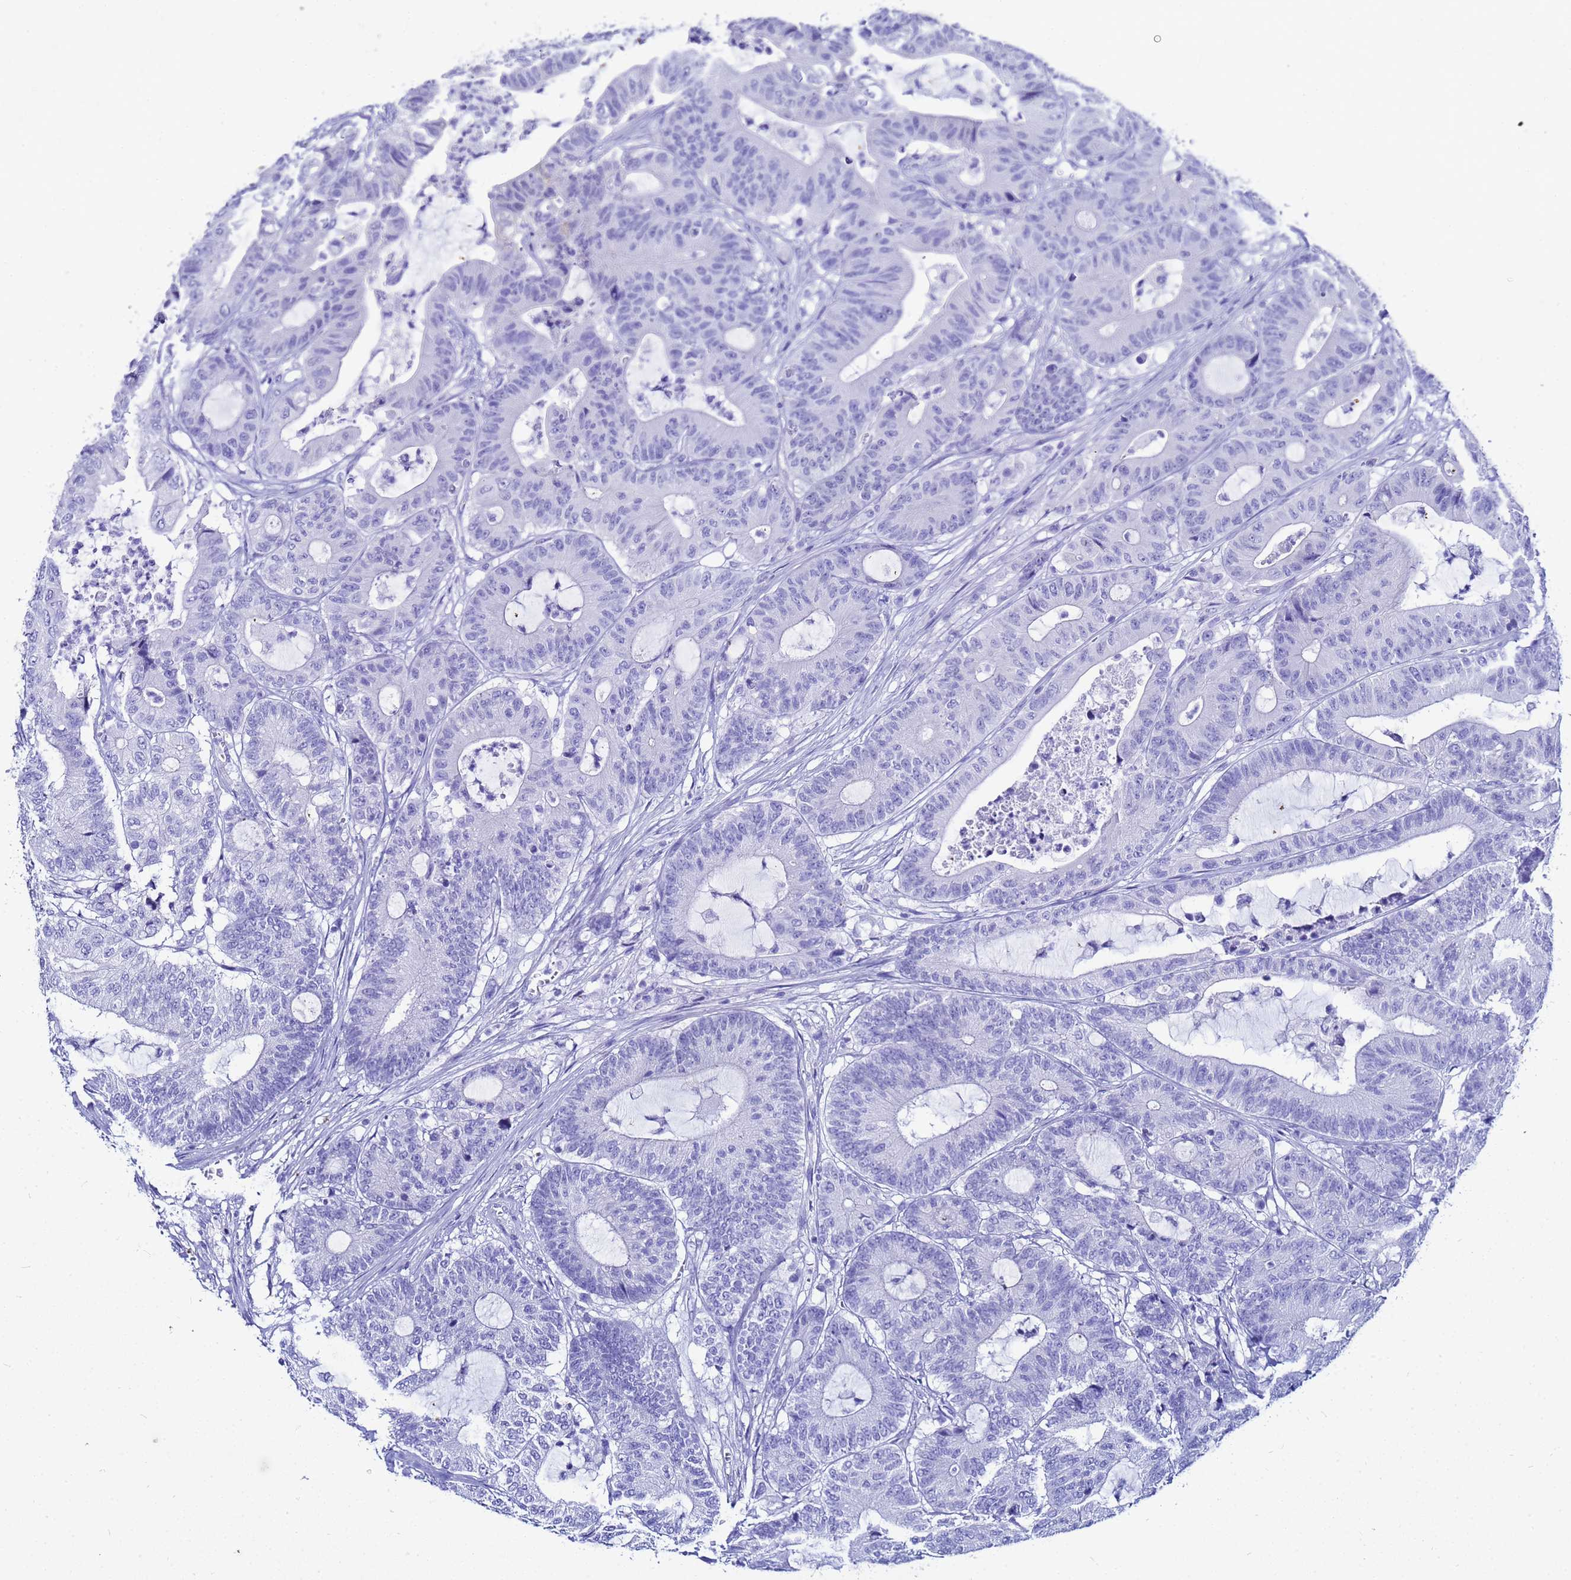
{"staining": {"intensity": "negative", "quantity": "none", "location": "none"}, "tissue": "colorectal cancer", "cell_type": "Tumor cells", "image_type": "cancer", "snomed": [{"axis": "morphology", "description": "Adenocarcinoma, NOS"}, {"axis": "topography", "description": "Colon"}], "caption": "IHC micrograph of neoplastic tissue: colorectal cancer (adenocarcinoma) stained with DAB (3,3'-diaminobenzidine) reveals no significant protein expression in tumor cells. (DAB immunohistochemistry (IHC) visualized using brightfield microscopy, high magnification).", "gene": "CKB", "patient": {"sex": "female", "age": 84}}